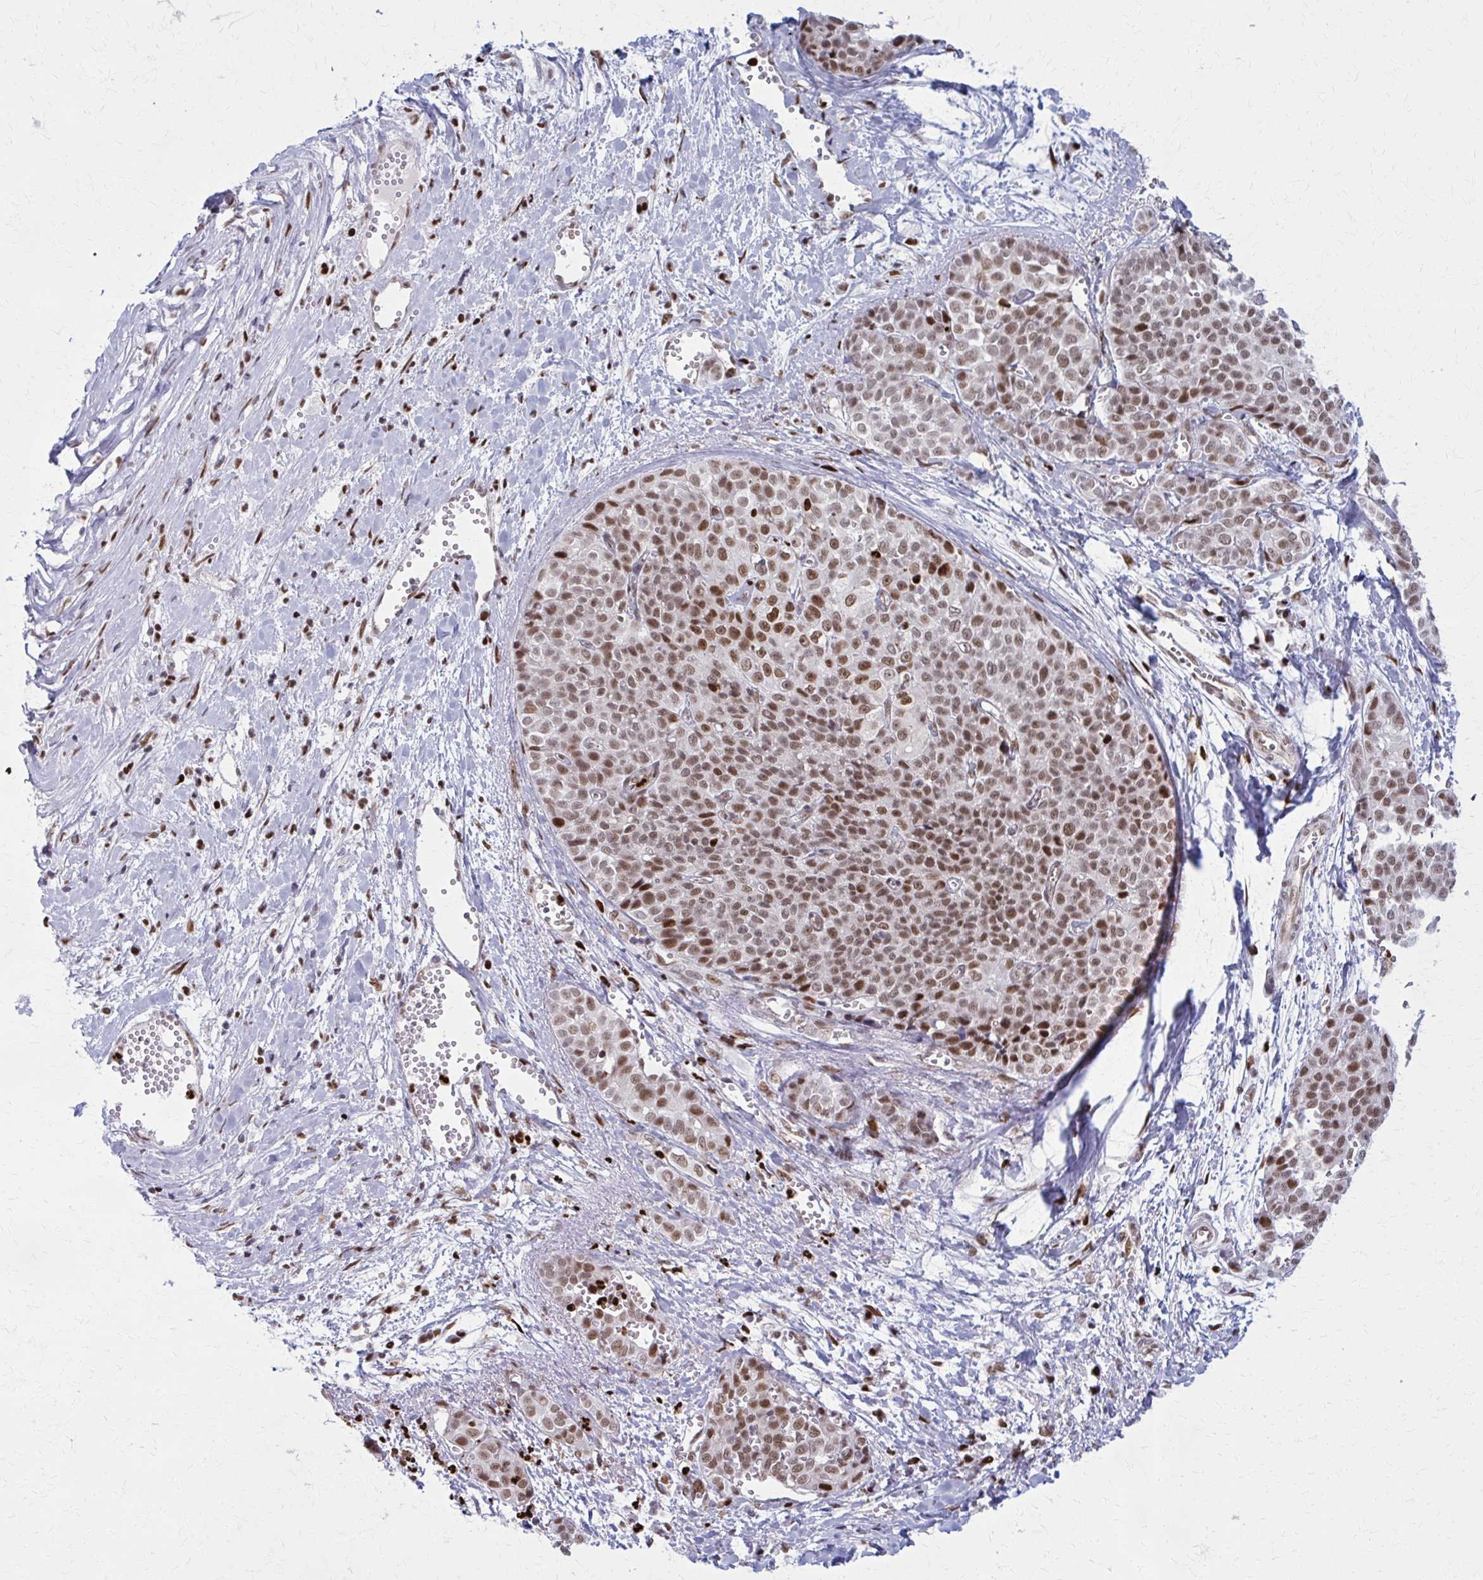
{"staining": {"intensity": "moderate", "quantity": ">75%", "location": "nuclear"}, "tissue": "liver cancer", "cell_type": "Tumor cells", "image_type": "cancer", "snomed": [{"axis": "morphology", "description": "Cholangiocarcinoma"}, {"axis": "topography", "description": "Liver"}], "caption": "High-power microscopy captured an immunohistochemistry (IHC) histopathology image of liver cholangiocarcinoma, revealing moderate nuclear positivity in about >75% of tumor cells.", "gene": "ZNF559", "patient": {"sex": "female", "age": 77}}